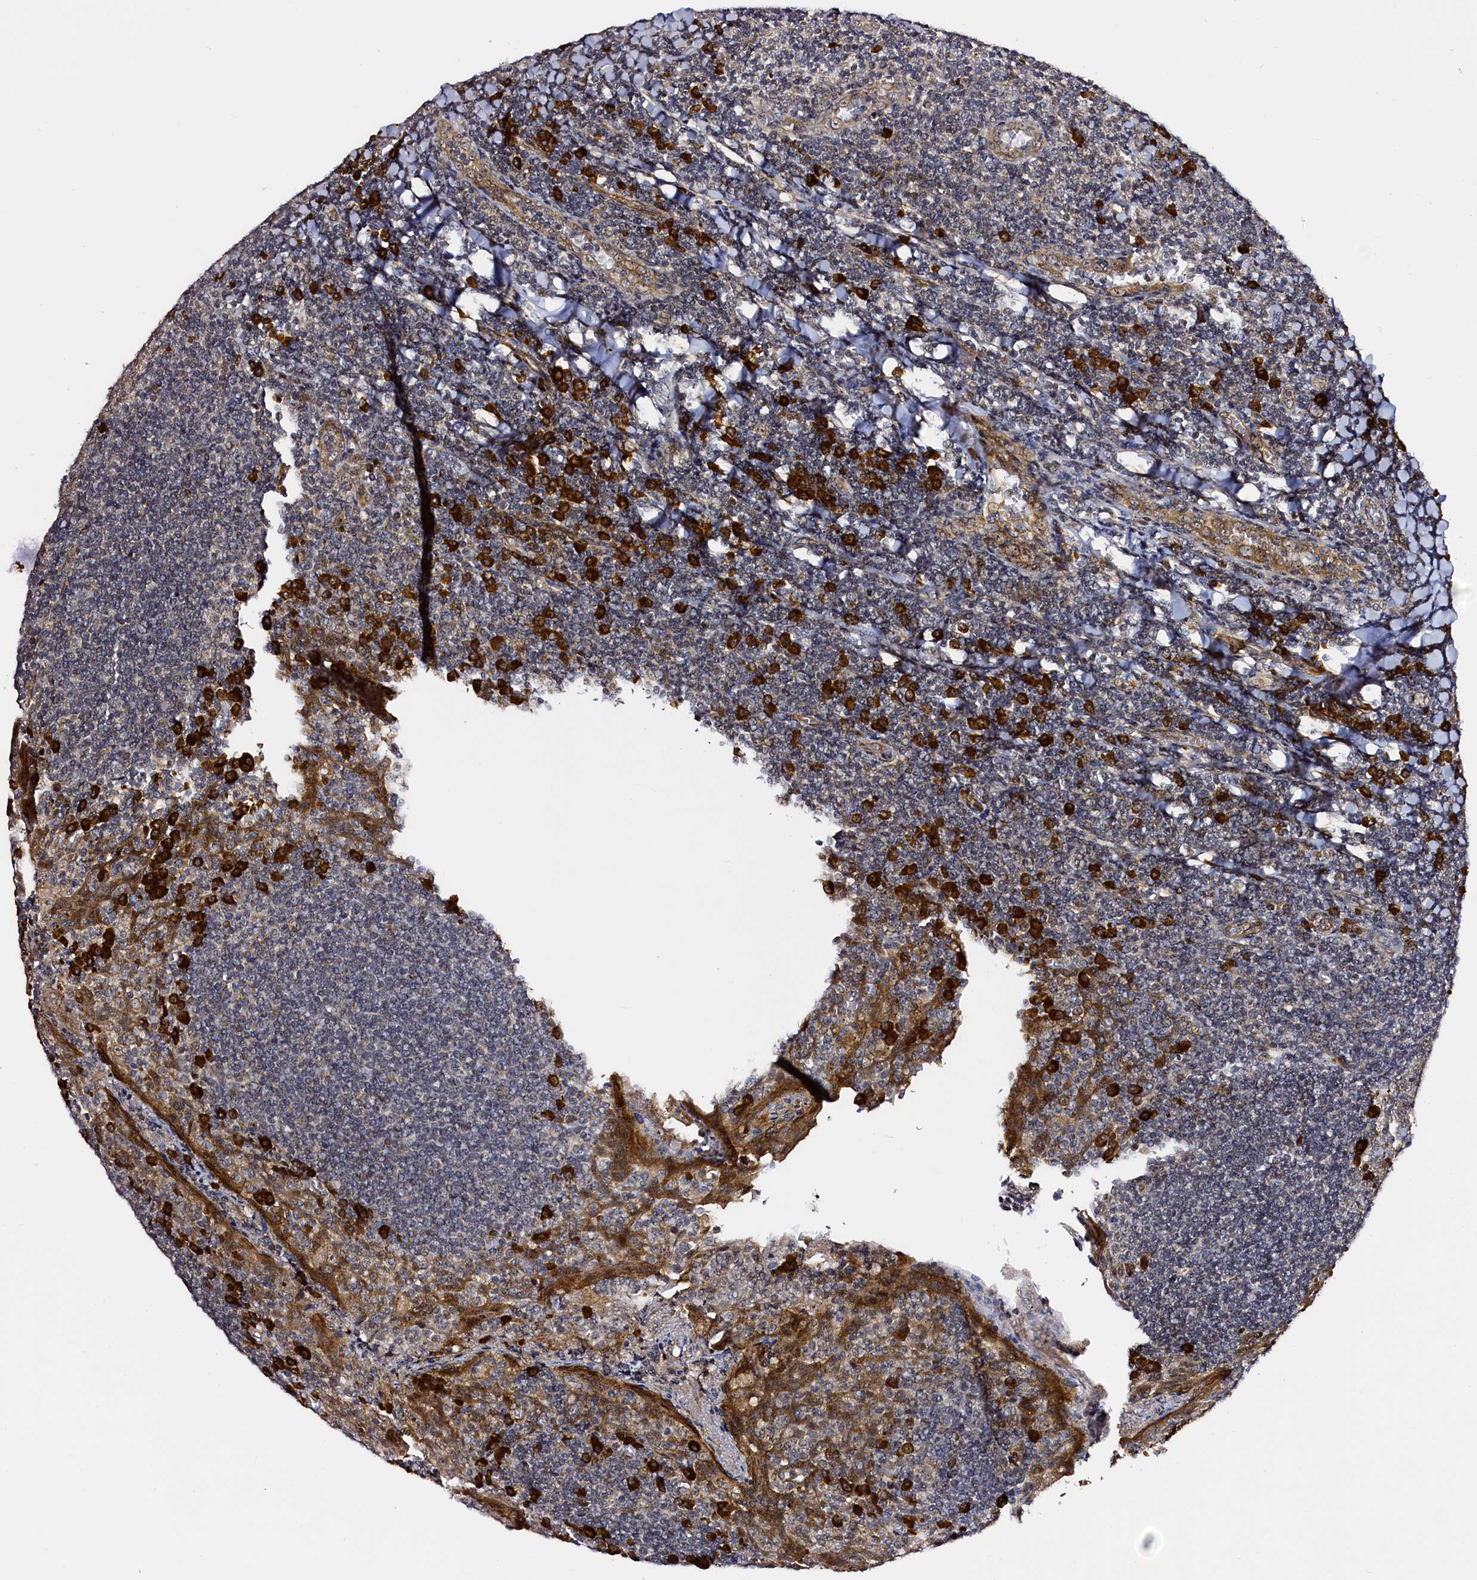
{"staining": {"intensity": "weak", "quantity": "<25%", "location": "cytoplasmic/membranous"}, "tissue": "tonsil", "cell_type": "Germinal center cells", "image_type": "normal", "snomed": [{"axis": "morphology", "description": "Normal tissue, NOS"}, {"axis": "topography", "description": "Tonsil"}], "caption": "The micrograph shows no staining of germinal center cells in unremarkable tonsil.", "gene": "RBFA", "patient": {"sex": "male", "age": 27}}